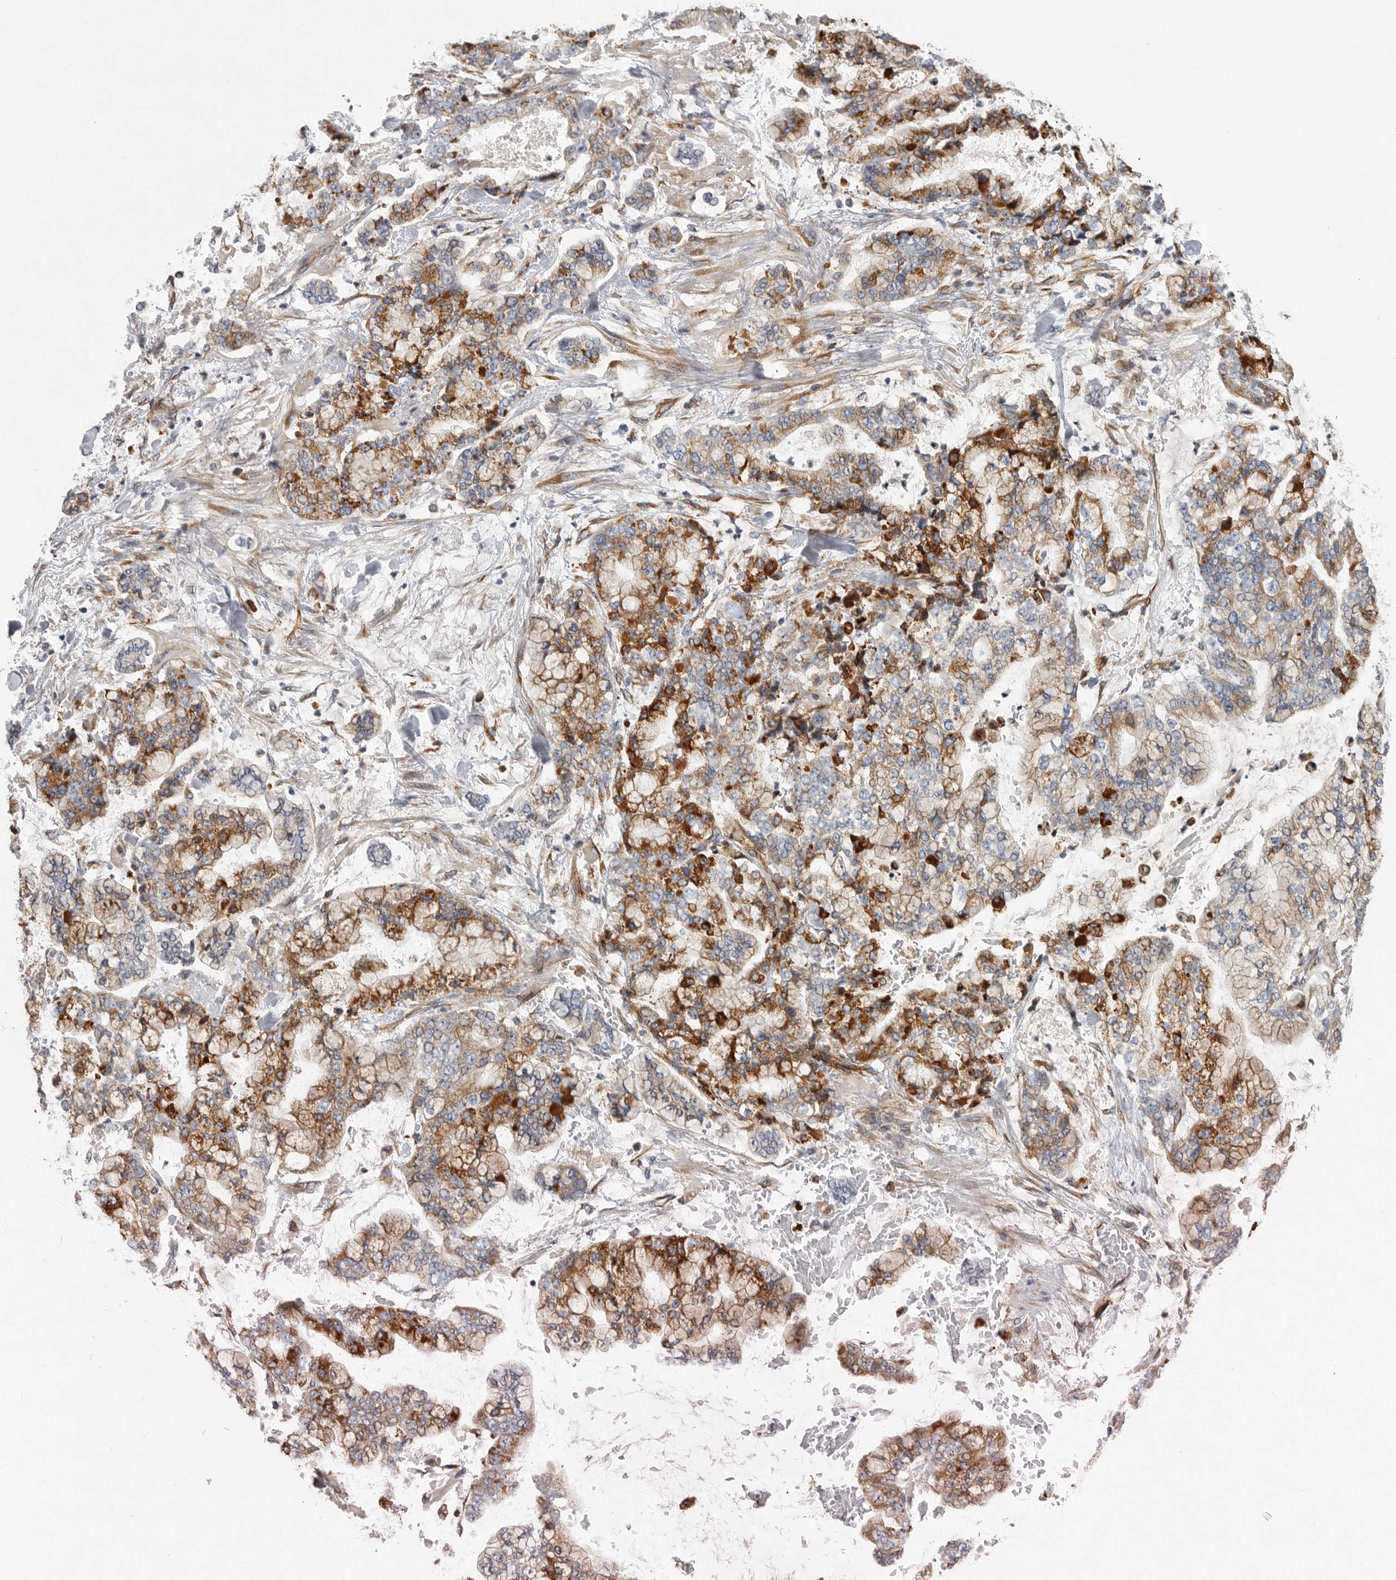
{"staining": {"intensity": "moderate", "quantity": ">75%", "location": "cytoplasmic/membranous"}, "tissue": "stomach cancer", "cell_type": "Tumor cells", "image_type": "cancer", "snomed": [{"axis": "morphology", "description": "Normal tissue, NOS"}, {"axis": "morphology", "description": "Adenocarcinoma, NOS"}, {"axis": "topography", "description": "Stomach, upper"}, {"axis": "topography", "description": "Stomach"}], "caption": "Human stomach cancer (adenocarcinoma) stained with a protein marker exhibits moderate staining in tumor cells.", "gene": "MINPP1", "patient": {"sex": "male", "age": 76}}